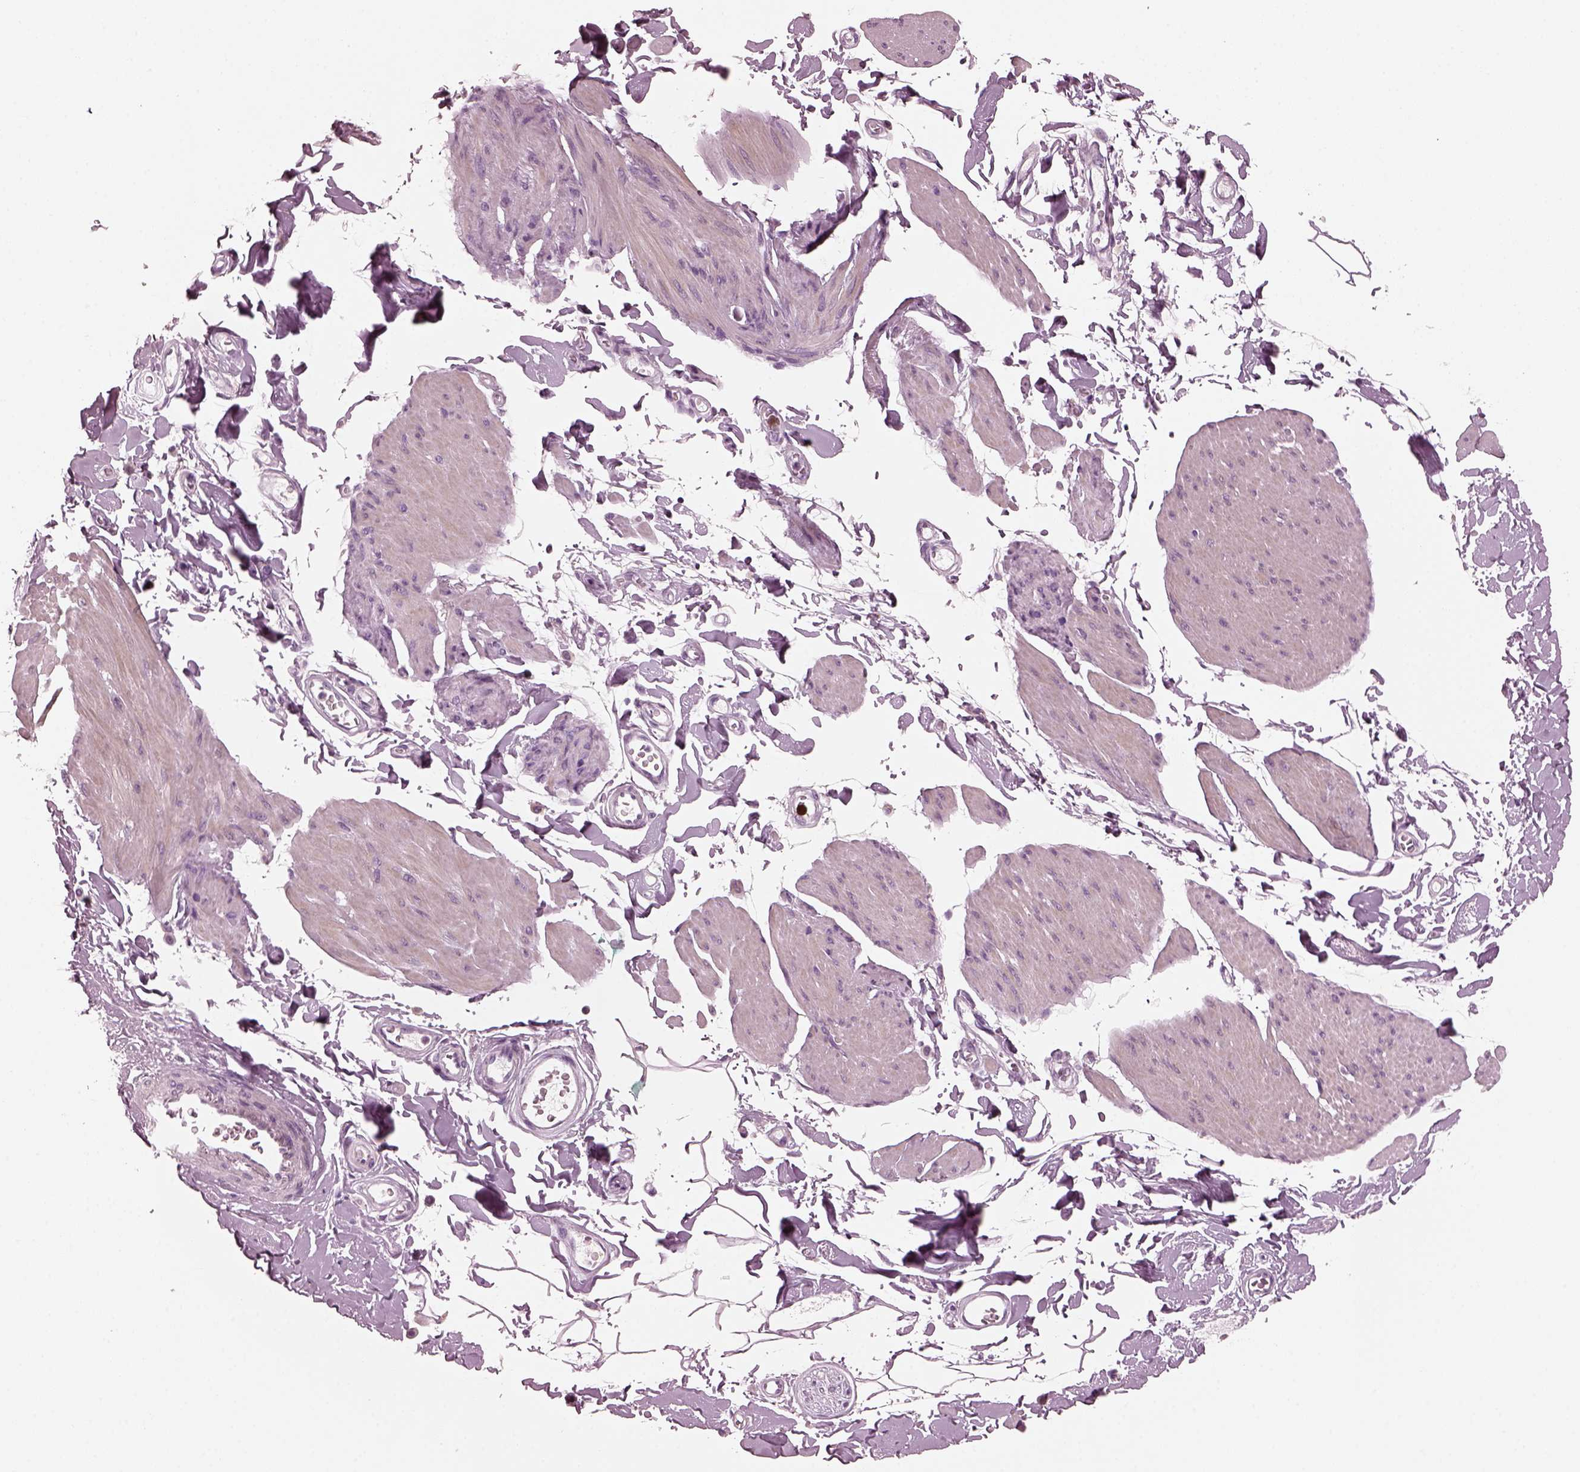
{"staining": {"intensity": "negative", "quantity": "none", "location": "none"}, "tissue": "smooth muscle", "cell_type": "Smooth muscle cells", "image_type": "normal", "snomed": [{"axis": "morphology", "description": "Normal tissue, NOS"}, {"axis": "topography", "description": "Adipose tissue"}, {"axis": "topography", "description": "Smooth muscle"}, {"axis": "topography", "description": "Peripheral nerve tissue"}], "caption": "Smooth muscle cells show no significant protein staining in unremarkable smooth muscle. The staining is performed using DAB (3,3'-diaminobenzidine) brown chromogen with nuclei counter-stained in using hematoxylin.", "gene": "SLAMF8", "patient": {"sex": "male", "age": 83}}